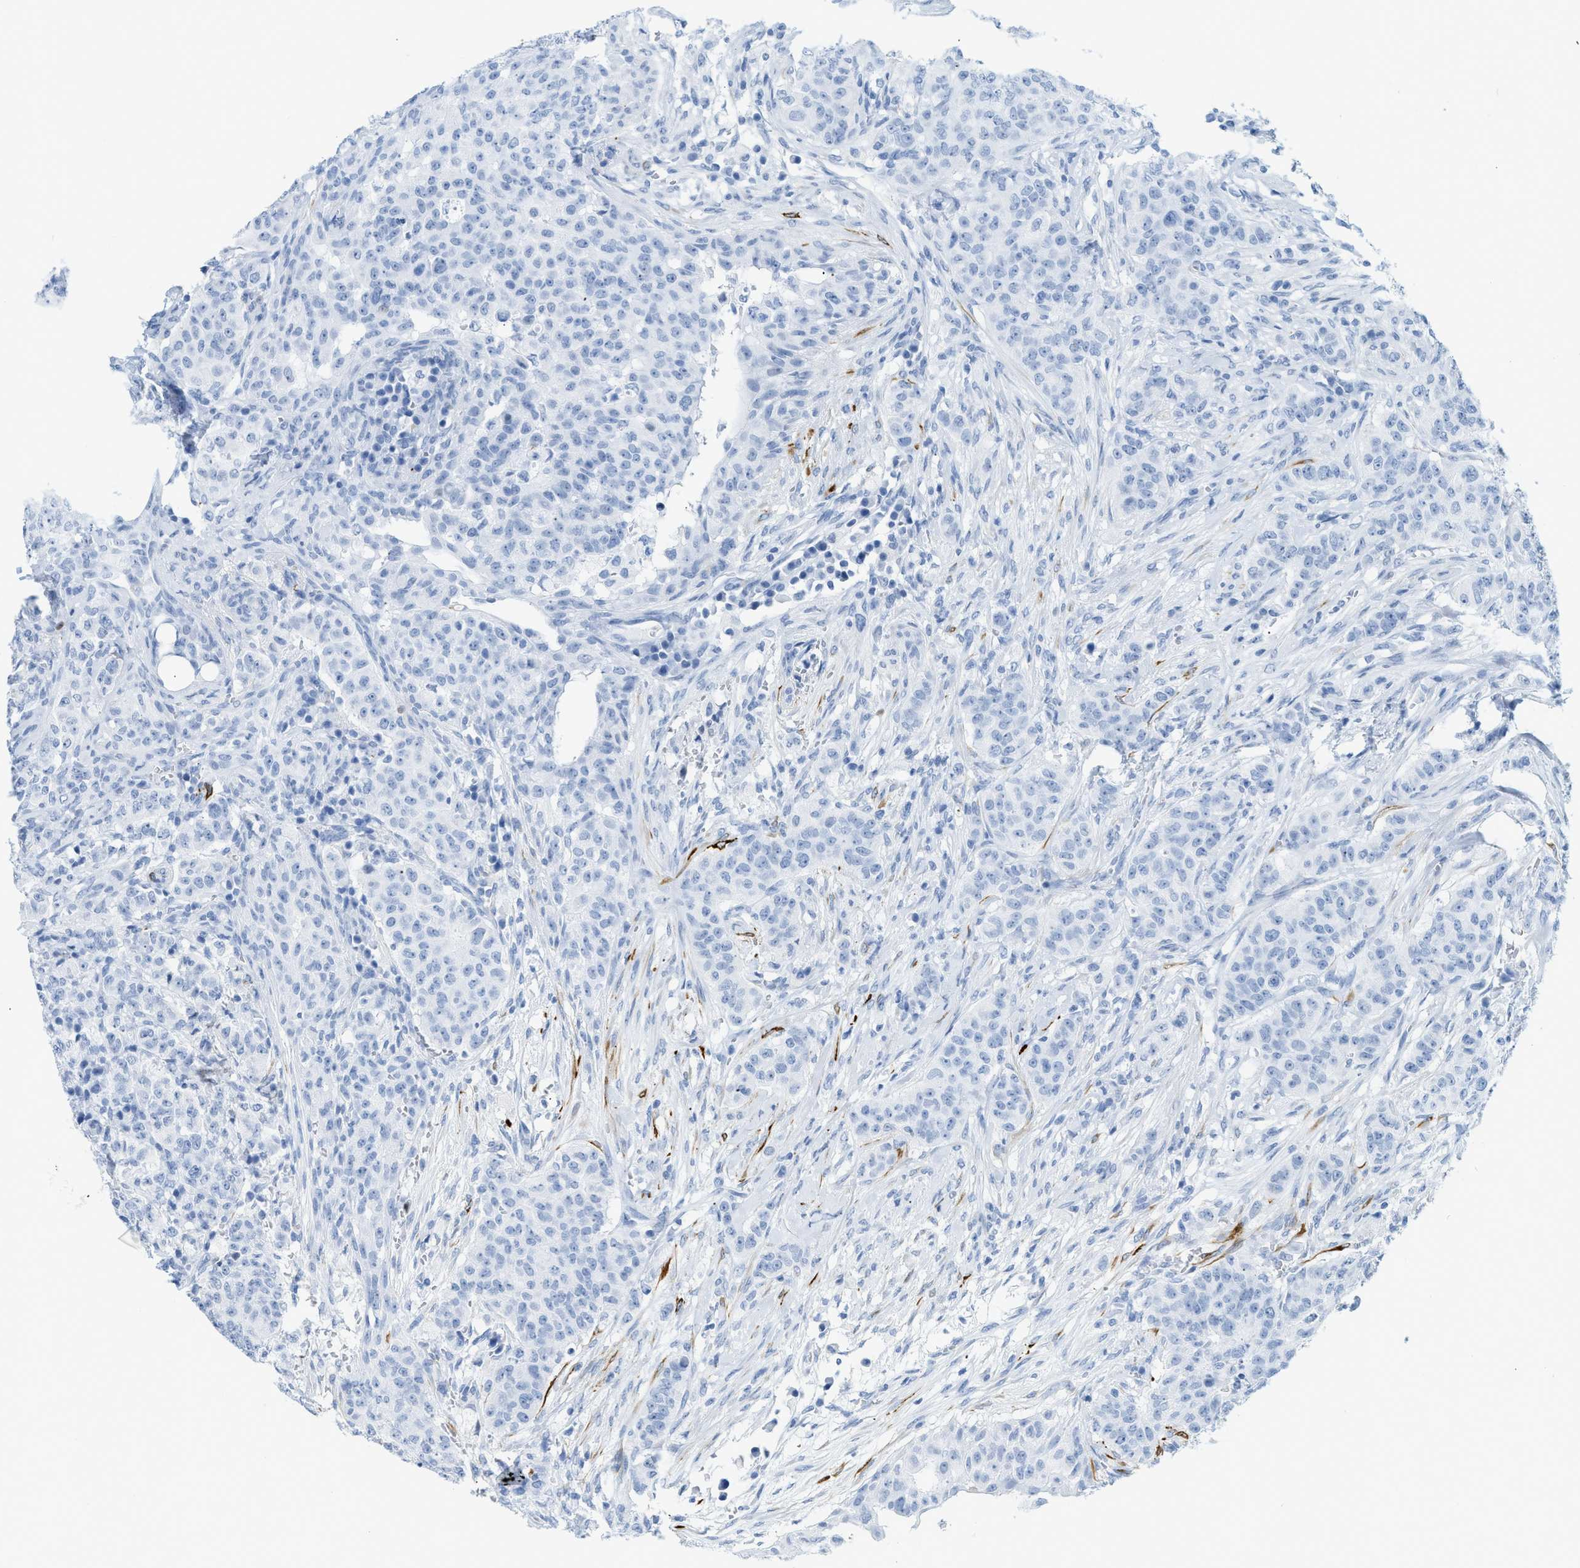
{"staining": {"intensity": "negative", "quantity": "none", "location": "none"}, "tissue": "breast cancer", "cell_type": "Tumor cells", "image_type": "cancer", "snomed": [{"axis": "morphology", "description": "Normal tissue, NOS"}, {"axis": "morphology", "description": "Duct carcinoma"}, {"axis": "topography", "description": "Breast"}], "caption": "This is an IHC image of human infiltrating ductal carcinoma (breast). There is no staining in tumor cells.", "gene": "DES", "patient": {"sex": "female", "age": 40}}